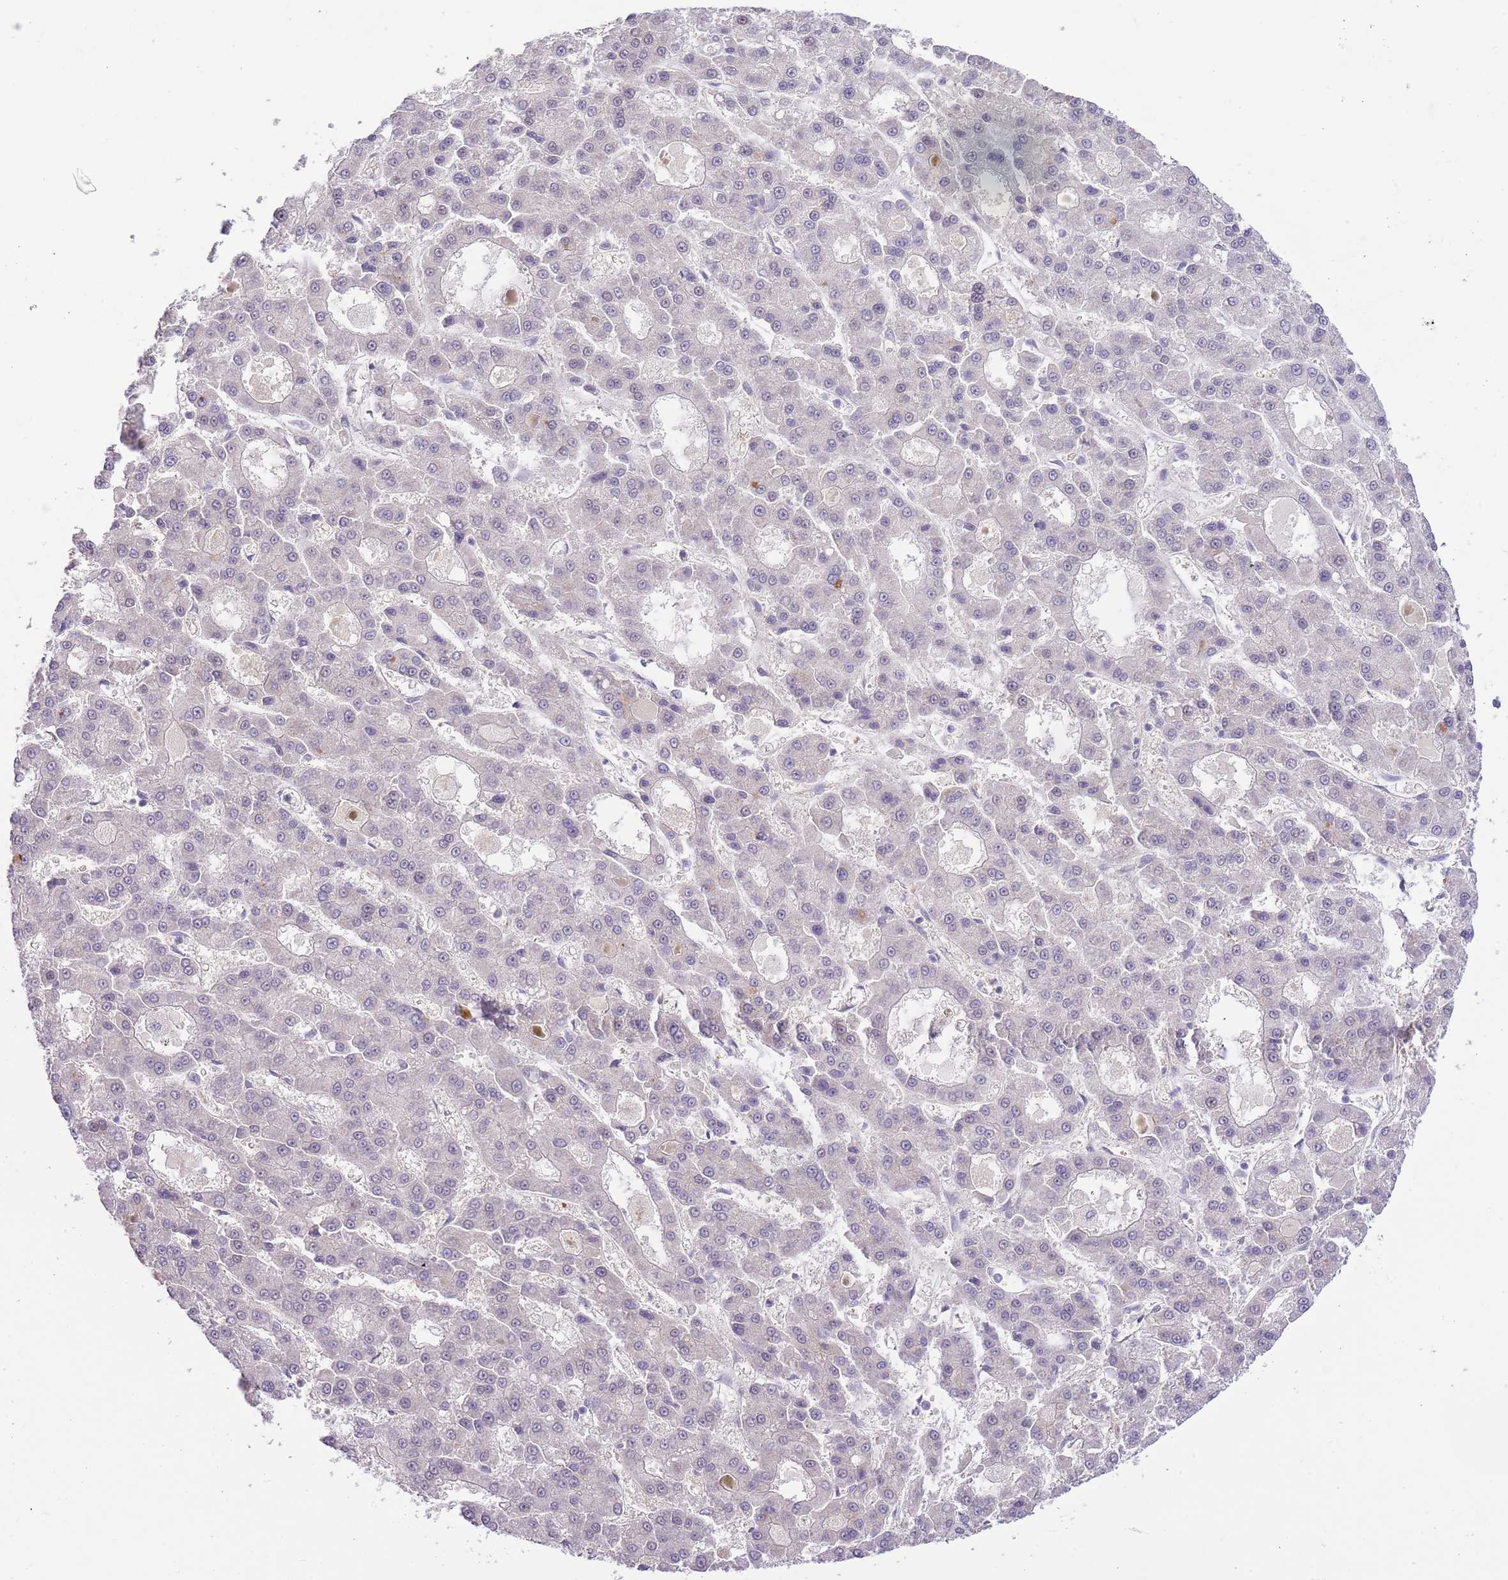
{"staining": {"intensity": "negative", "quantity": "none", "location": "none"}, "tissue": "liver cancer", "cell_type": "Tumor cells", "image_type": "cancer", "snomed": [{"axis": "morphology", "description": "Carcinoma, Hepatocellular, NOS"}, {"axis": "topography", "description": "Liver"}], "caption": "A photomicrograph of human hepatocellular carcinoma (liver) is negative for staining in tumor cells.", "gene": "MIDN", "patient": {"sex": "male", "age": 70}}